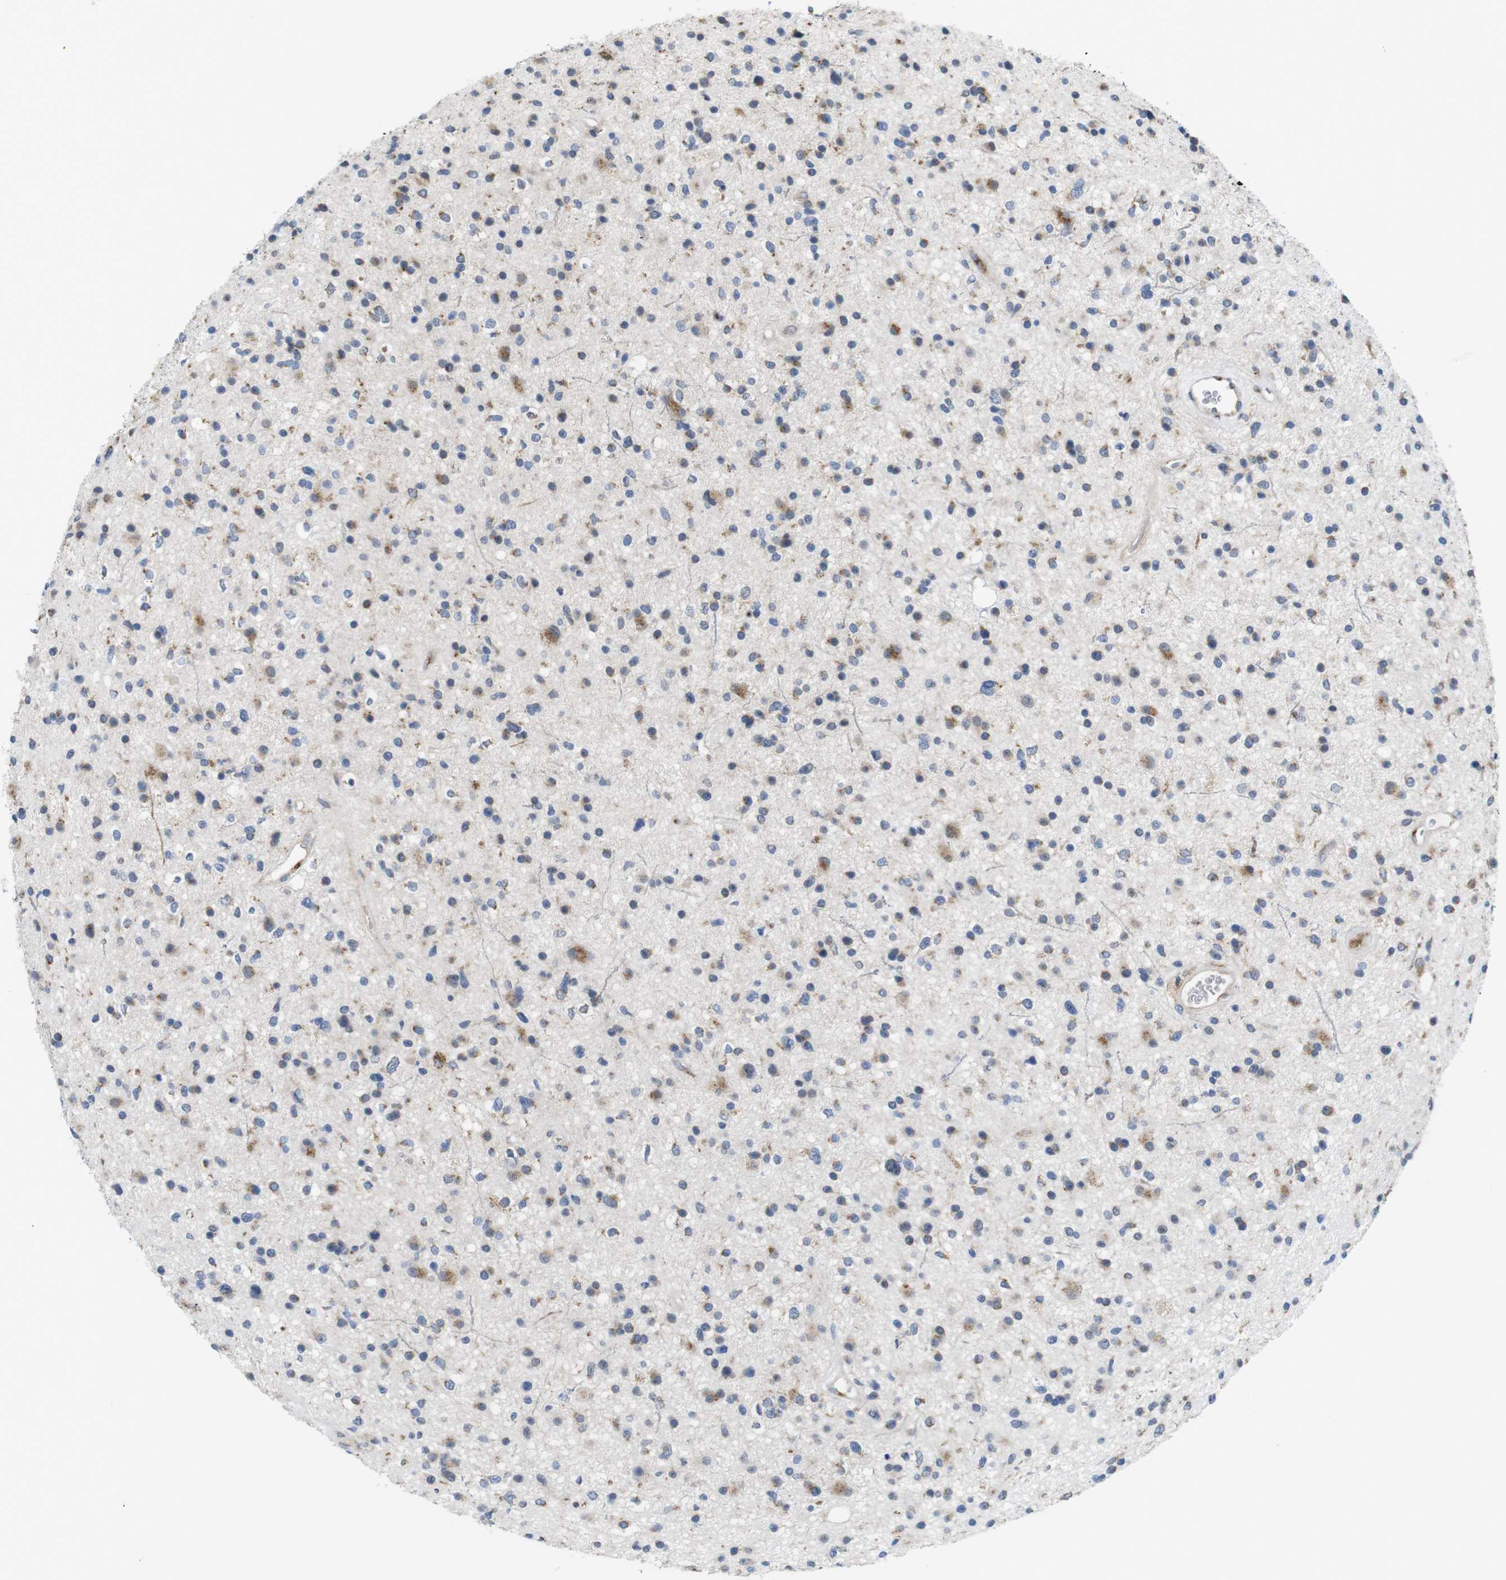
{"staining": {"intensity": "moderate", "quantity": ">75%", "location": "cytoplasmic/membranous"}, "tissue": "glioma", "cell_type": "Tumor cells", "image_type": "cancer", "snomed": [{"axis": "morphology", "description": "Glioma, malignant, High grade"}, {"axis": "topography", "description": "Brain"}], "caption": "This is an image of IHC staining of malignant glioma (high-grade), which shows moderate staining in the cytoplasmic/membranous of tumor cells.", "gene": "EFCAB14", "patient": {"sex": "male", "age": 33}}